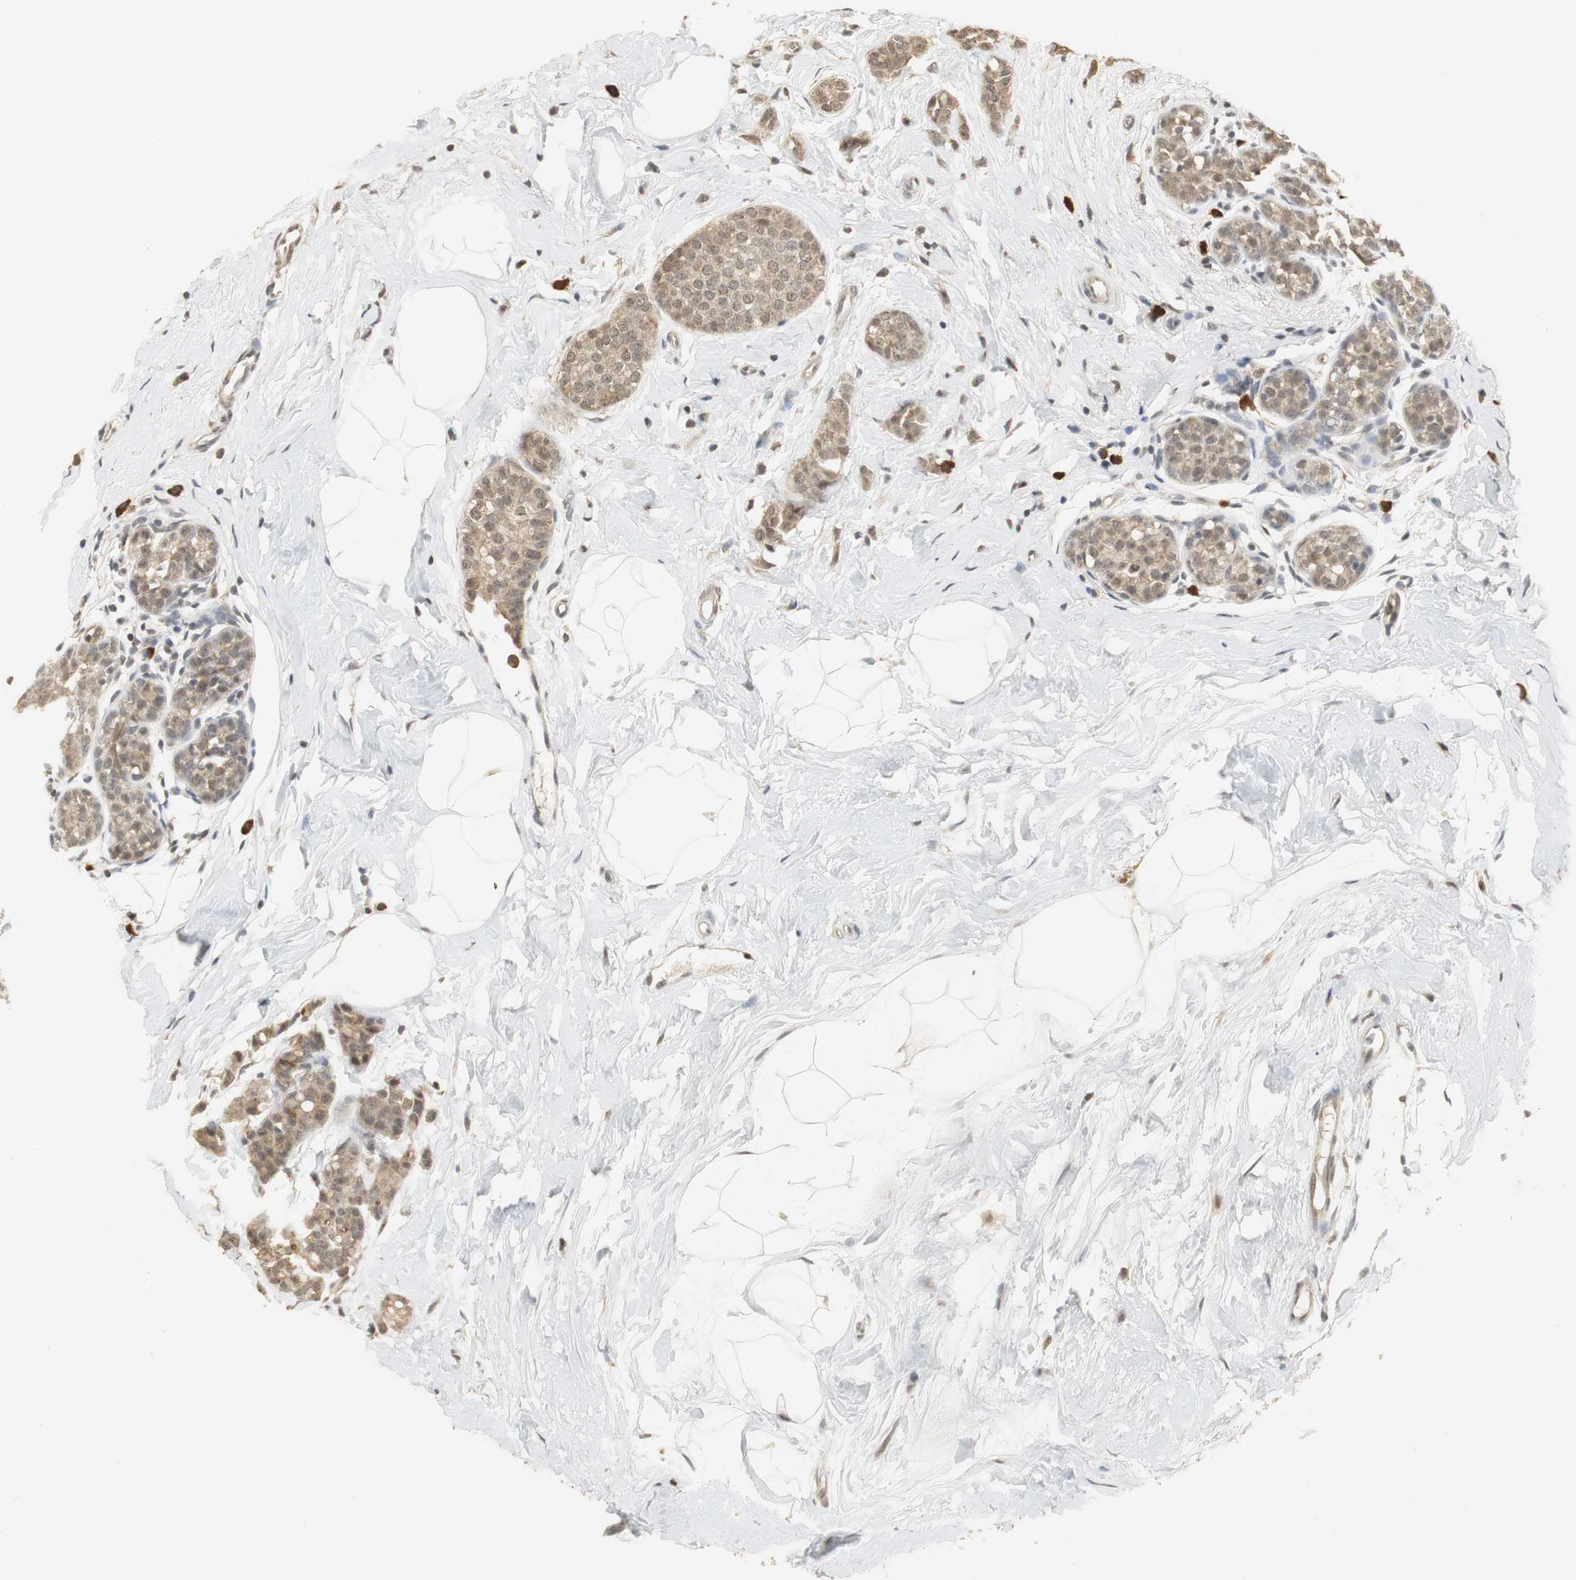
{"staining": {"intensity": "weak", "quantity": ">75%", "location": "cytoplasmic/membranous"}, "tissue": "breast cancer", "cell_type": "Tumor cells", "image_type": "cancer", "snomed": [{"axis": "morphology", "description": "Lobular carcinoma, in situ"}, {"axis": "morphology", "description": "Lobular carcinoma"}, {"axis": "topography", "description": "Breast"}], "caption": "Breast cancer (lobular carcinoma) tissue shows weak cytoplasmic/membranous expression in about >75% of tumor cells", "gene": "ELOA", "patient": {"sex": "female", "age": 41}}